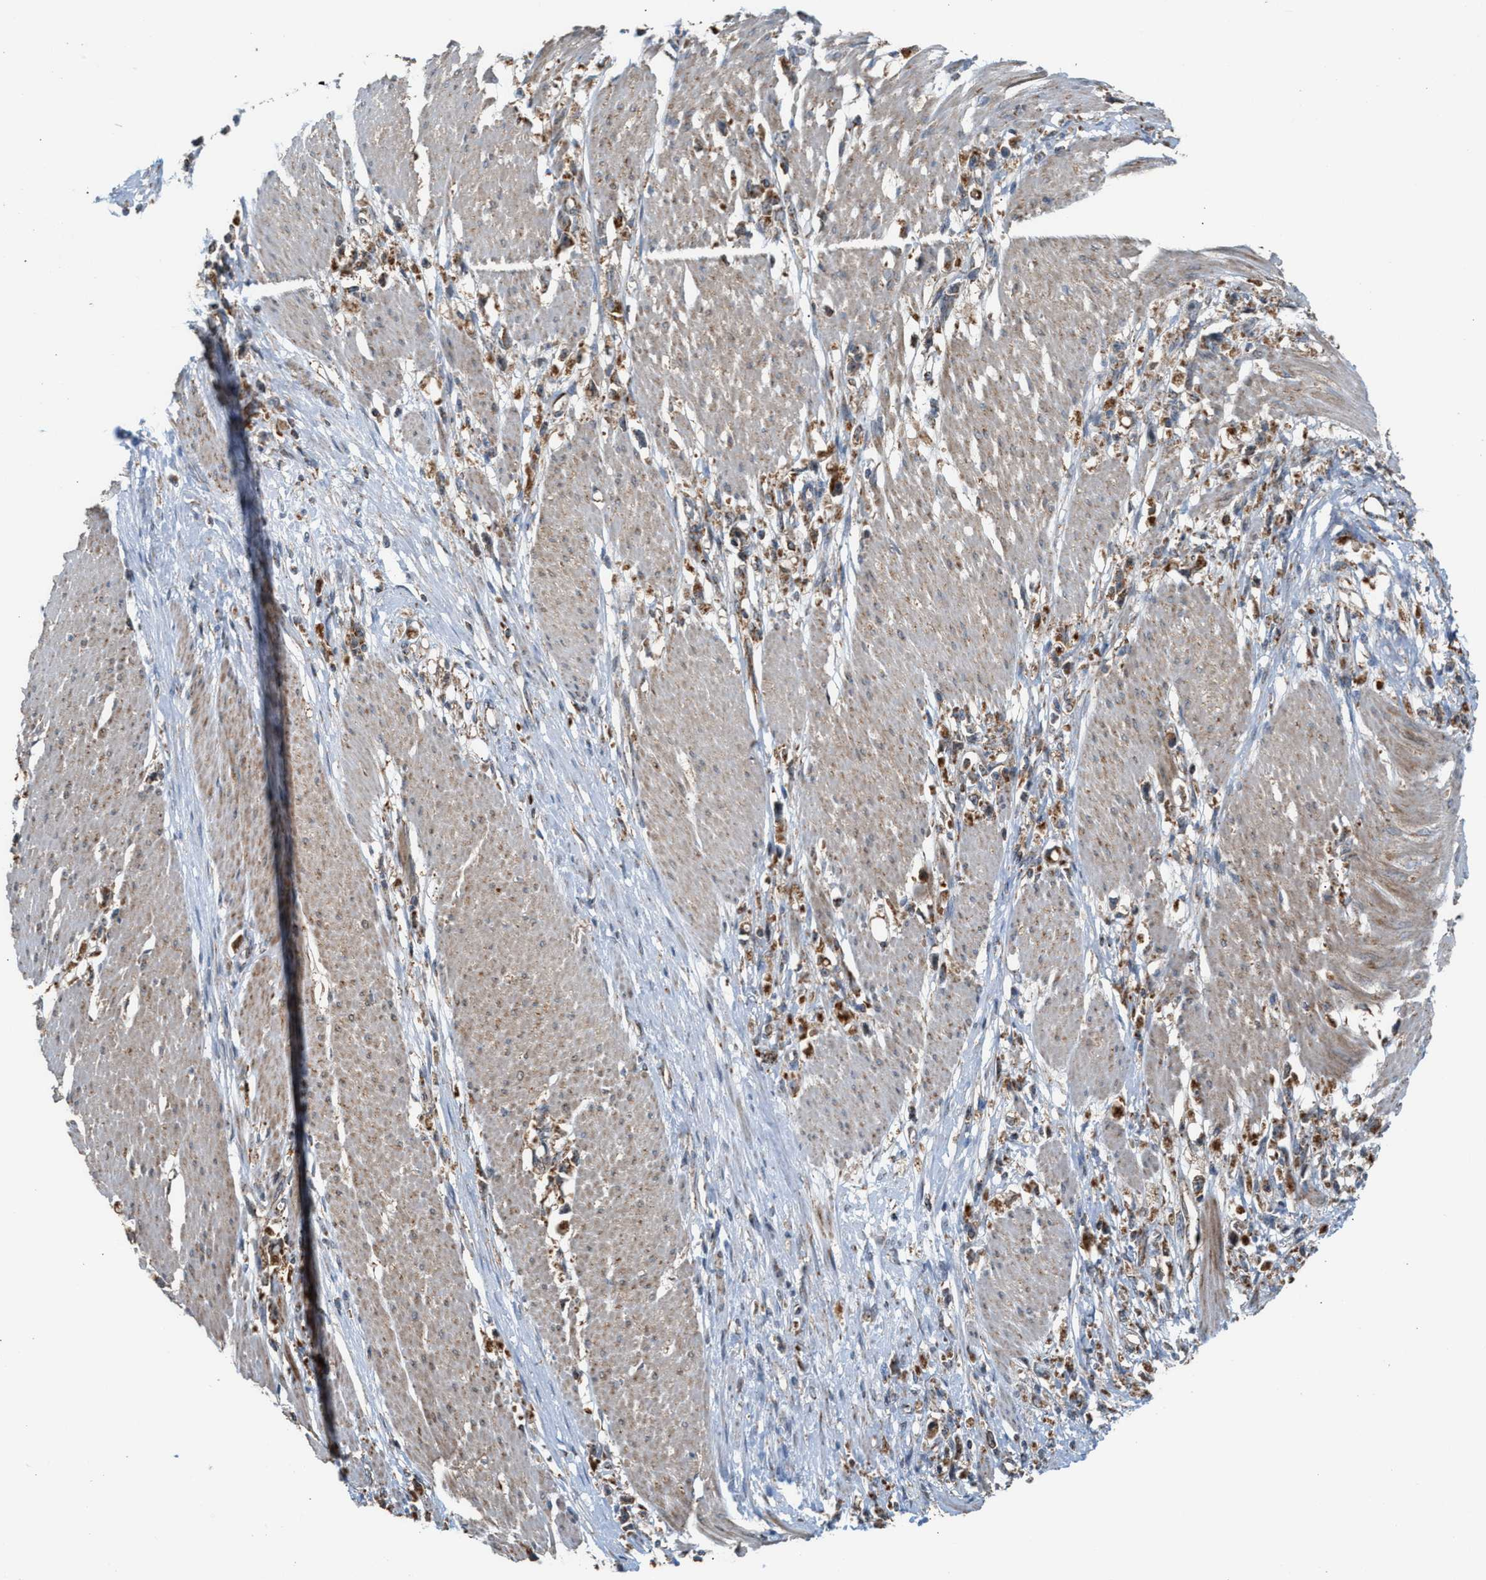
{"staining": {"intensity": "moderate", "quantity": ">75%", "location": "cytoplasmic/membranous"}, "tissue": "stomach cancer", "cell_type": "Tumor cells", "image_type": "cancer", "snomed": [{"axis": "morphology", "description": "Adenocarcinoma, NOS"}, {"axis": "topography", "description": "Stomach"}], "caption": "Immunohistochemical staining of stomach adenocarcinoma demonstrates moderate cytoplasmic/membranous protein expression in approximately >75% of tumor cells.", "gene": "SGSM2", "patient": {"sex": "female", "age": 59}}